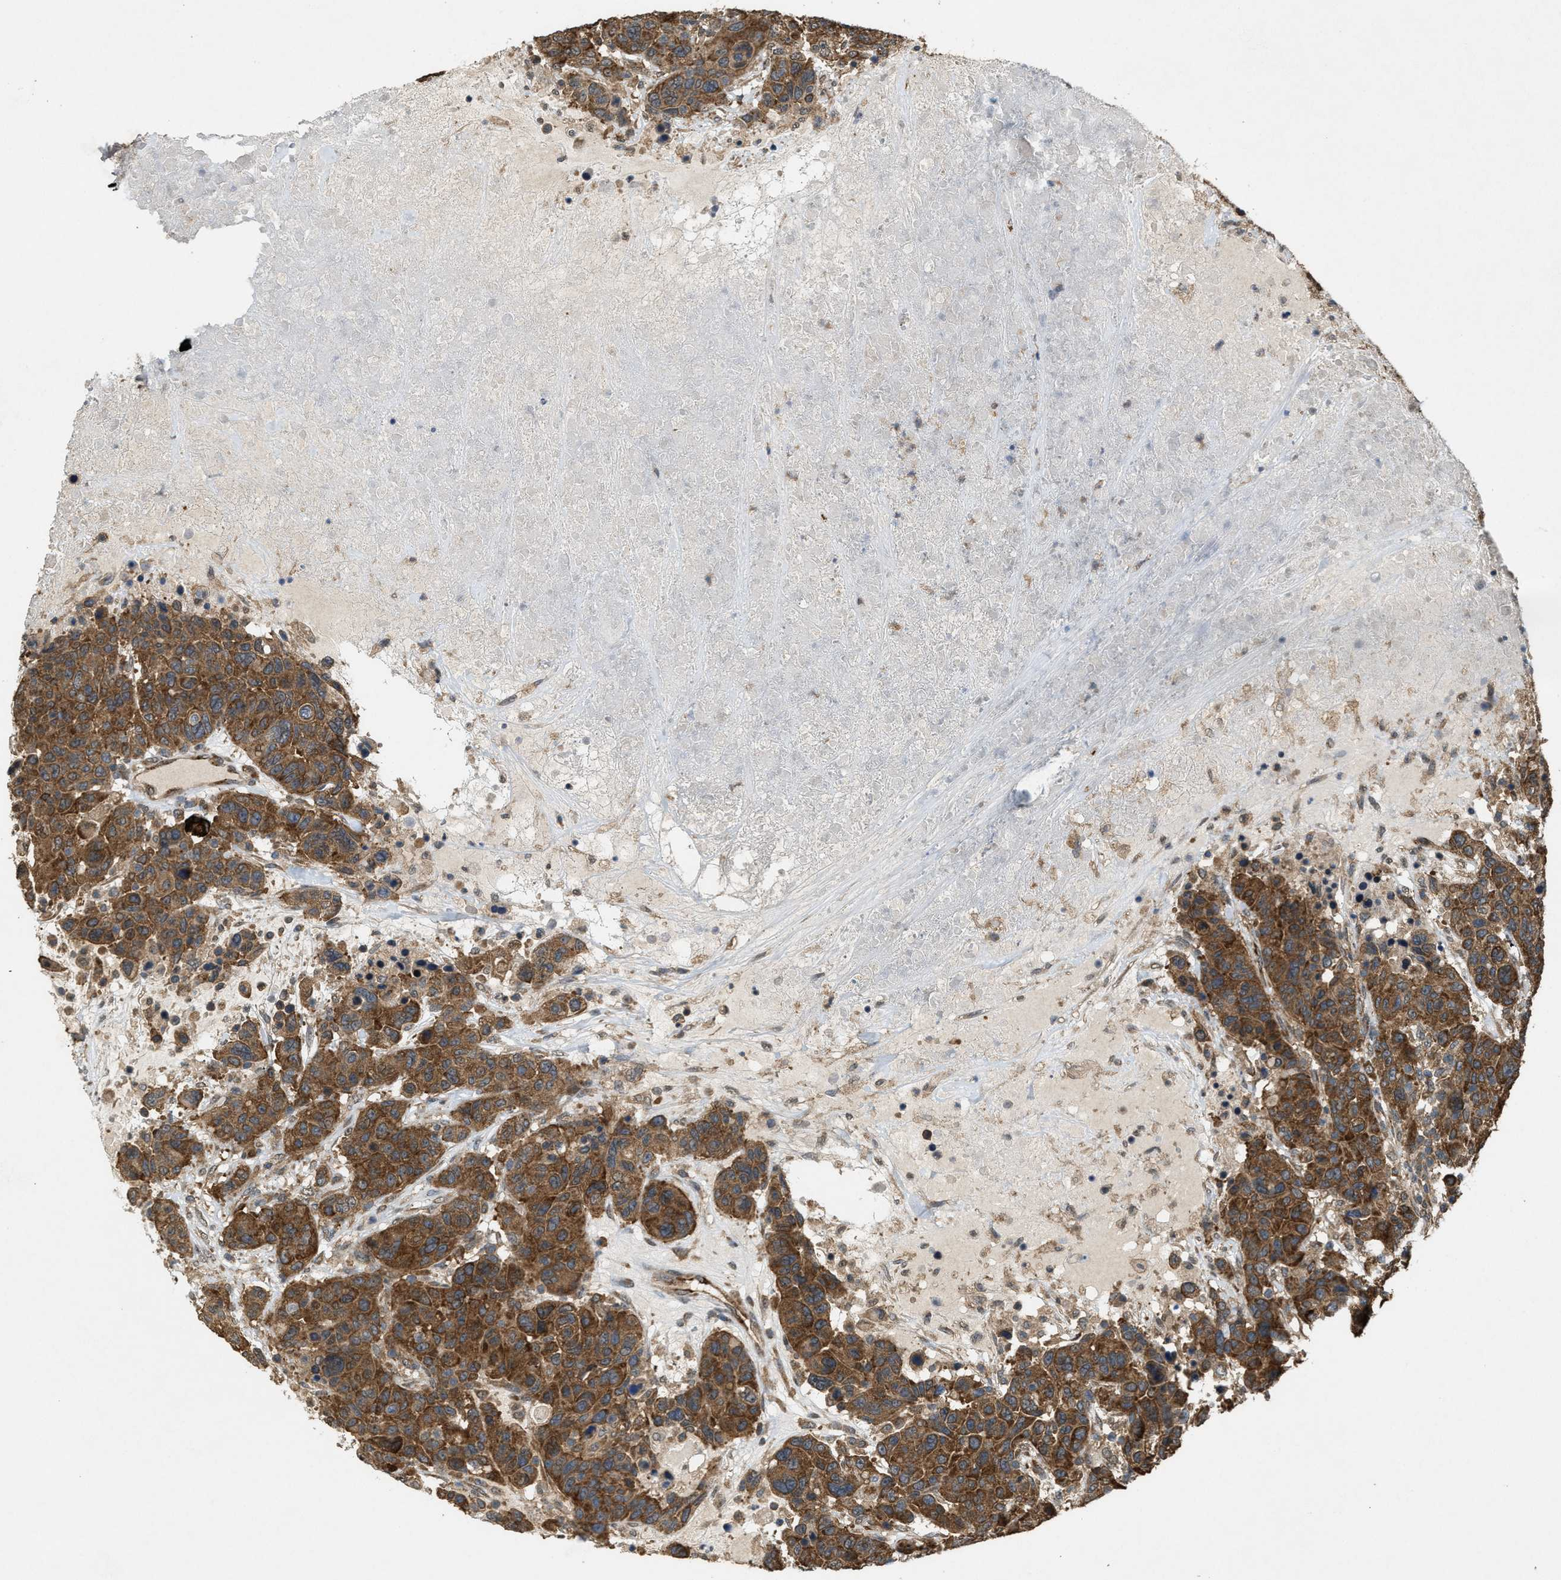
{"staining": {"intensity": "strong", "quantity": ">75%", "location": "cytoplasmic/membranous"}, "tissue": "breast cancer", "cell_type": "Tumor cells", "image_type": "cancer", "snomed": [{"axis": "morphology", "description": "Duct carcinoma"}, {"axis": "topography", "description": "Breast"}], "caption": "Immunohistochemistry (IHC) (DAB) staining of breast invasive ductal carcinoma displays strong cytoplasmic/membranous protein expression in approximately >75% of tumor cells.", "gene": "ARHGEF5", "patient": {"sex": "female", "age": 37}}